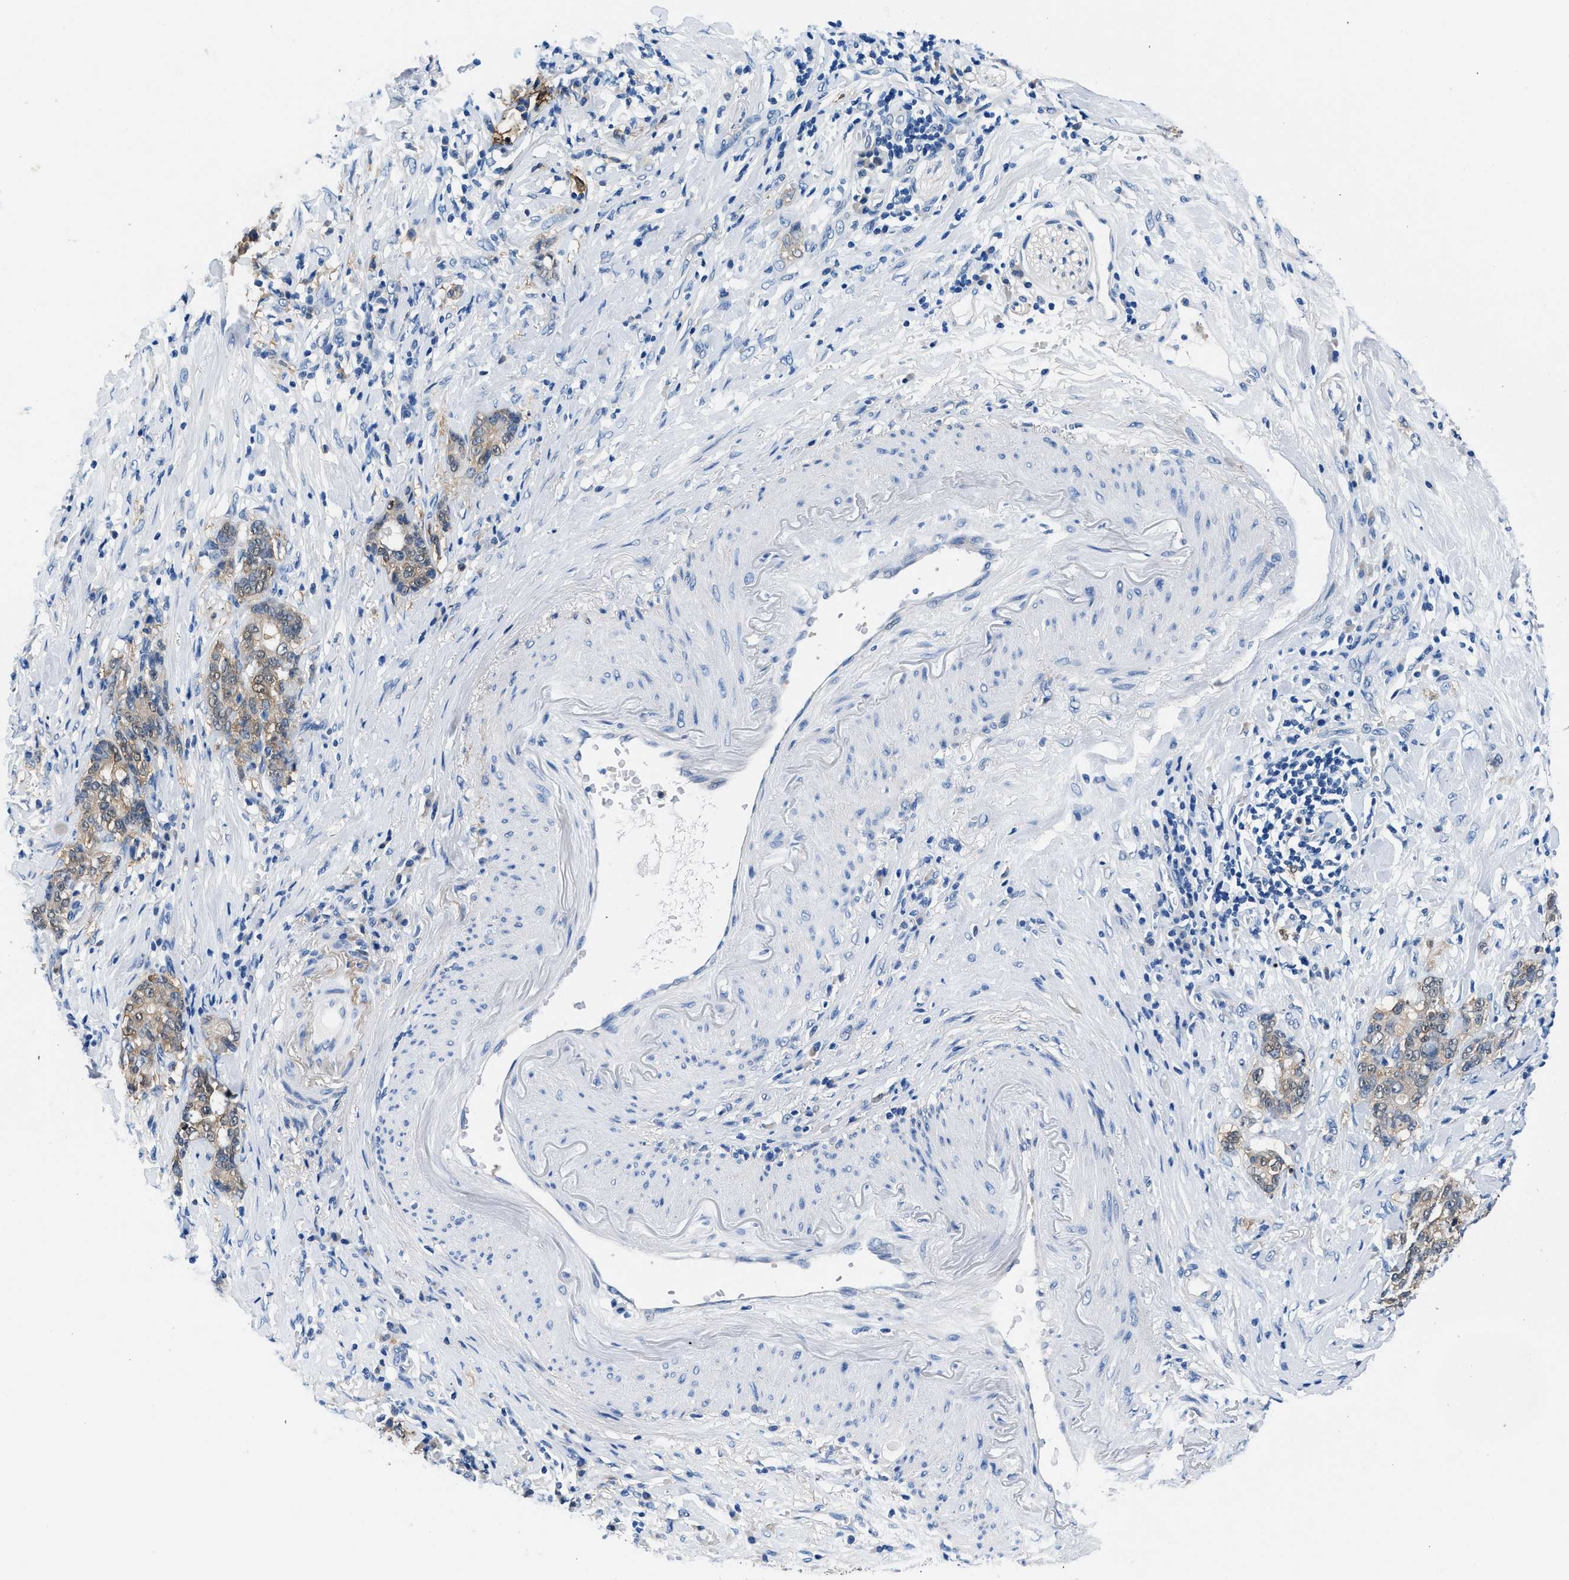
{"staining": {"intensity": "moderate", "quantity": ">75%", "location": "cytoplasmic/membranous"}, "tissue": "stomach cancer", "cell_type": "Tumor cells", "image_type": "cancer", "snomed": [{"axis": "morphology", "description": "Adenocarcinoma, NOS"}, {"axis": "topography", "description": "Stomach, lower"}], "caption": "High-magnification brightfield microscopy of stomach adenocarcinoma stained with DAB (brown) and counterstained with hematoxylin (blue). tumor cells exhibit moderate cytoplasmic/membranous staining is present in approximately>75% of cells.", "gene": "FADS6", "patient": {"sex": "male", "age": 88}}